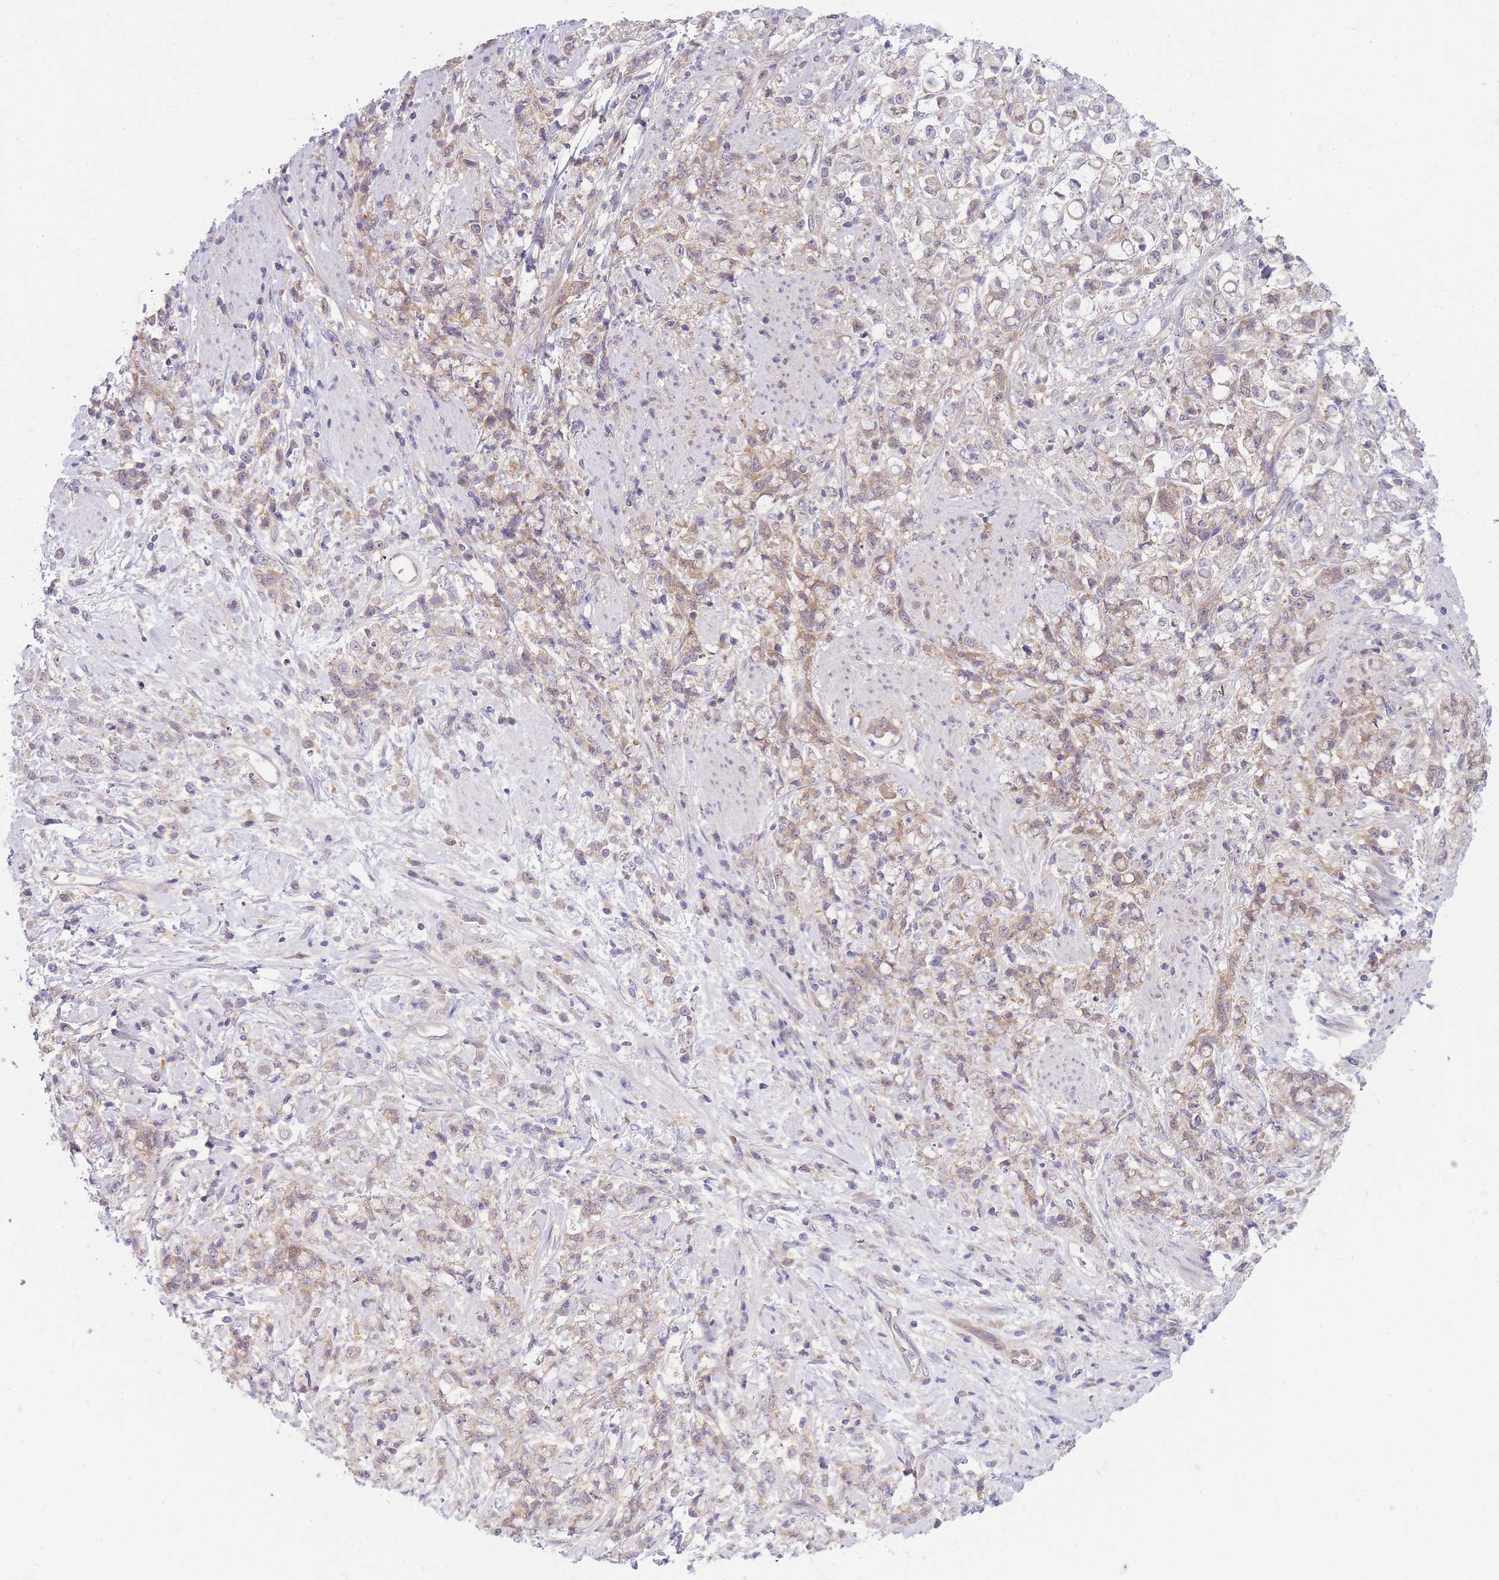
{"staining": {"intensity": "weak", "quantity": ">75%", "location": "cytoplasmic/membranous"}, "tissue": "stomach cancer", "cell_type": "Tumor cells", "image_type": "cancer", "snomed": [{"axis": "morphology", "description": "Adenocarcinoma, NOS"}, {"axis": "topography", "description": "Stomach"}], "caption": "Approximately >75% of tumor cells in human adenocarcinoma (stomach) demonstrate weak cytoplasmic/membranous protein expression as visualized by brown immunohistochemical staining.", "gene": "PFDN6", "patient": {"sex": "female", "age": 60}}